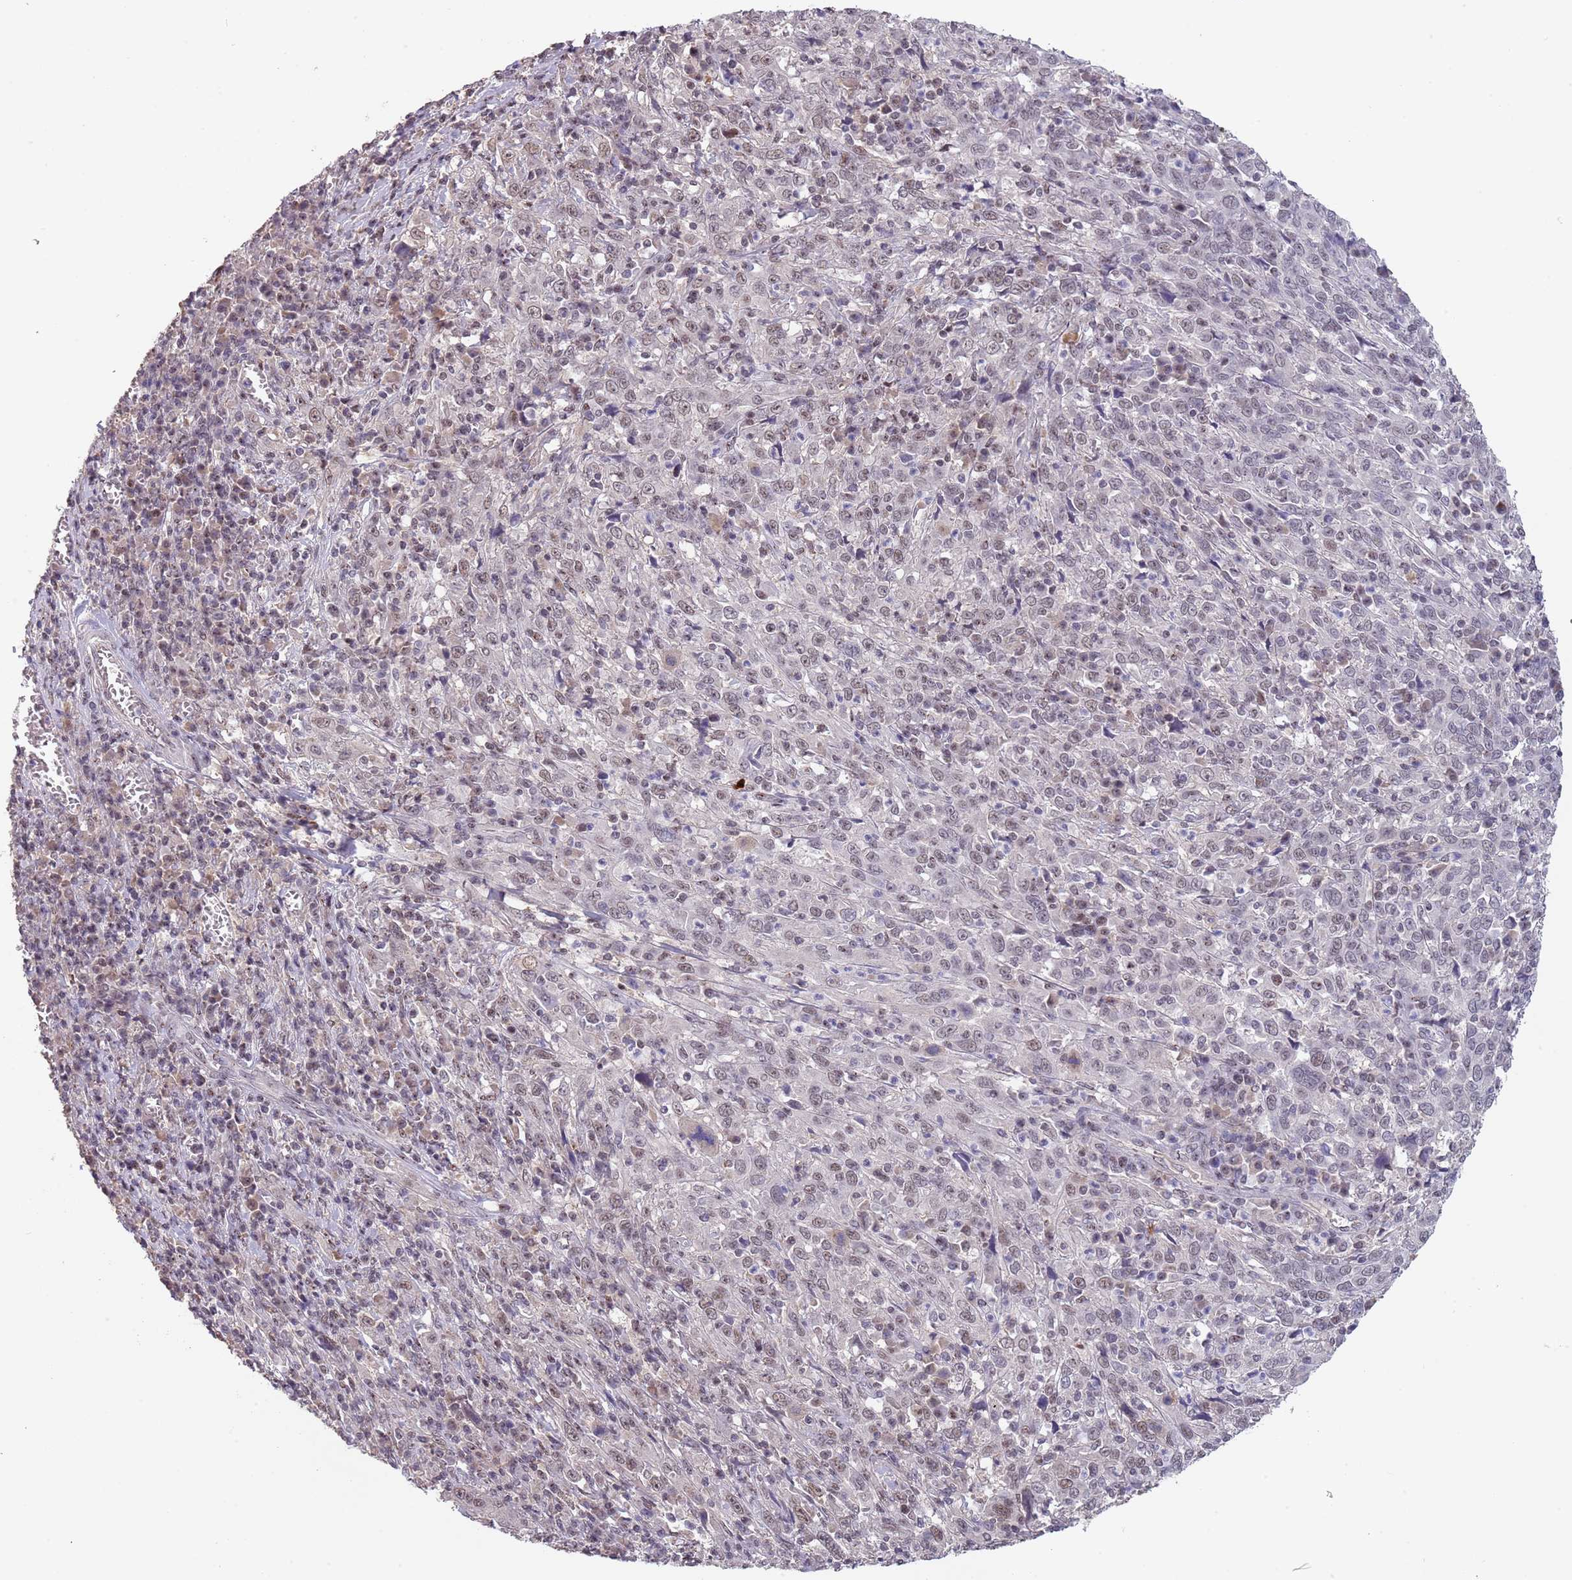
{"staining": {"intensity": "moderate", "quantity": ">75%", "location": "nuclear"}, "tissue": "cervical cancer", "cell_type": "Tumor cells", "image_type": "cancer", "snomed": [{"axis": "morphology", "description": "Squamous cell carcinoma, NOS"}, {"axis": "topography", "description": "Cervix"}], "caption": "Protein analysis of squamous cell carcinoma (cervical) tissue displays moderate nuclear staining in approximately >75% of tumor cells.", "gene": "CIZ1", "patient": {"sex": "female", "age": 46}}